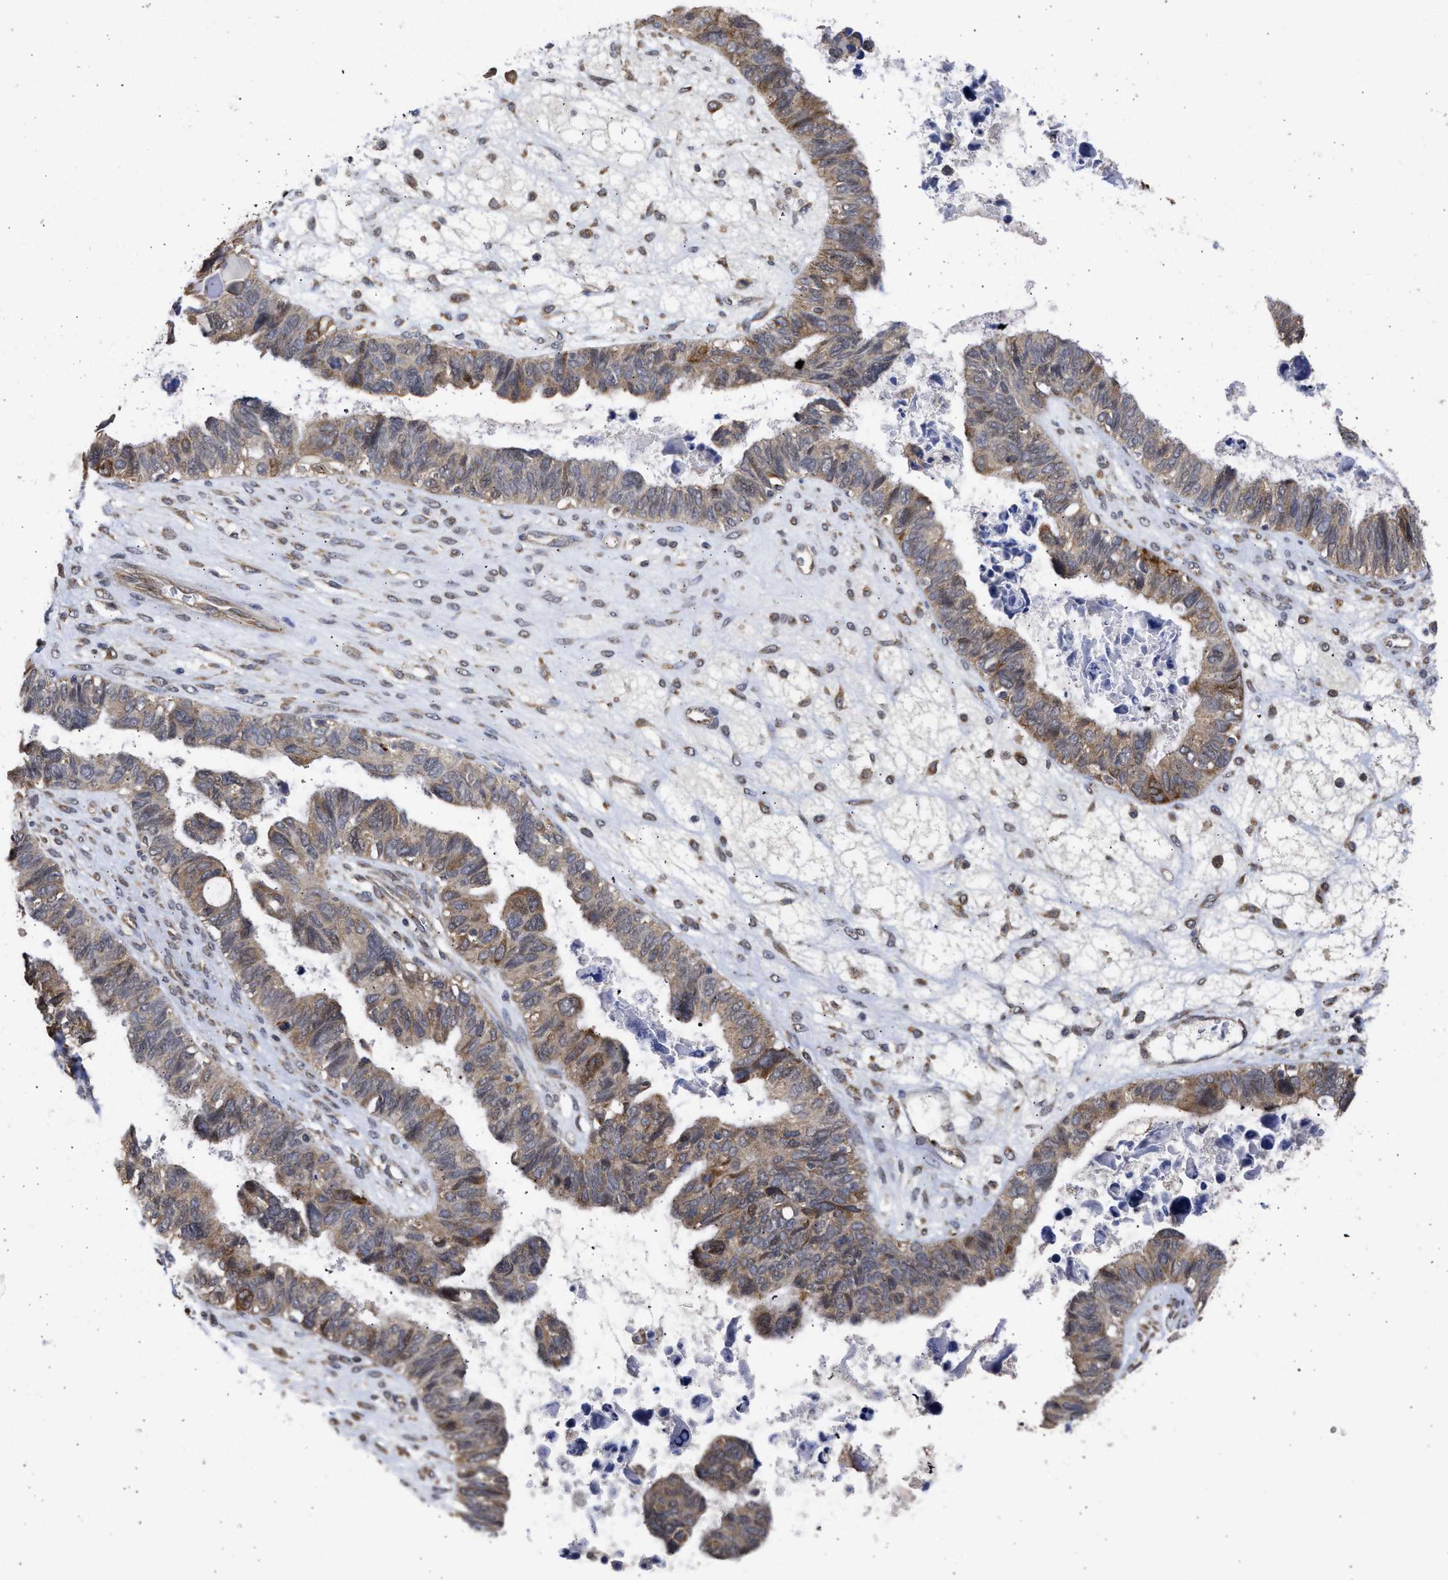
{"staining": {"intensity": "moderate", "quantity": "25%-75%", "location": "cytoplasmic/membranous"}, "tissue": "ovarian cancer", "cell_type": "Tumor cells", "image_type": "cancer", "snomed": [{"axis": "morphology", "description": "Cystadenocarcinoma, serous, NOS"}, {"axis": "topography", "description": "Ovary"}], "caption": "The immunohistochemical stain highlights moderate cytoplasmic/membranous positivity in tumor cells of ovarian cancer tissue. (IHC, brightfield microscopy, high magnification).", "gene": "DNAJC1", "patient": {"sex": "female", "age": 79}}